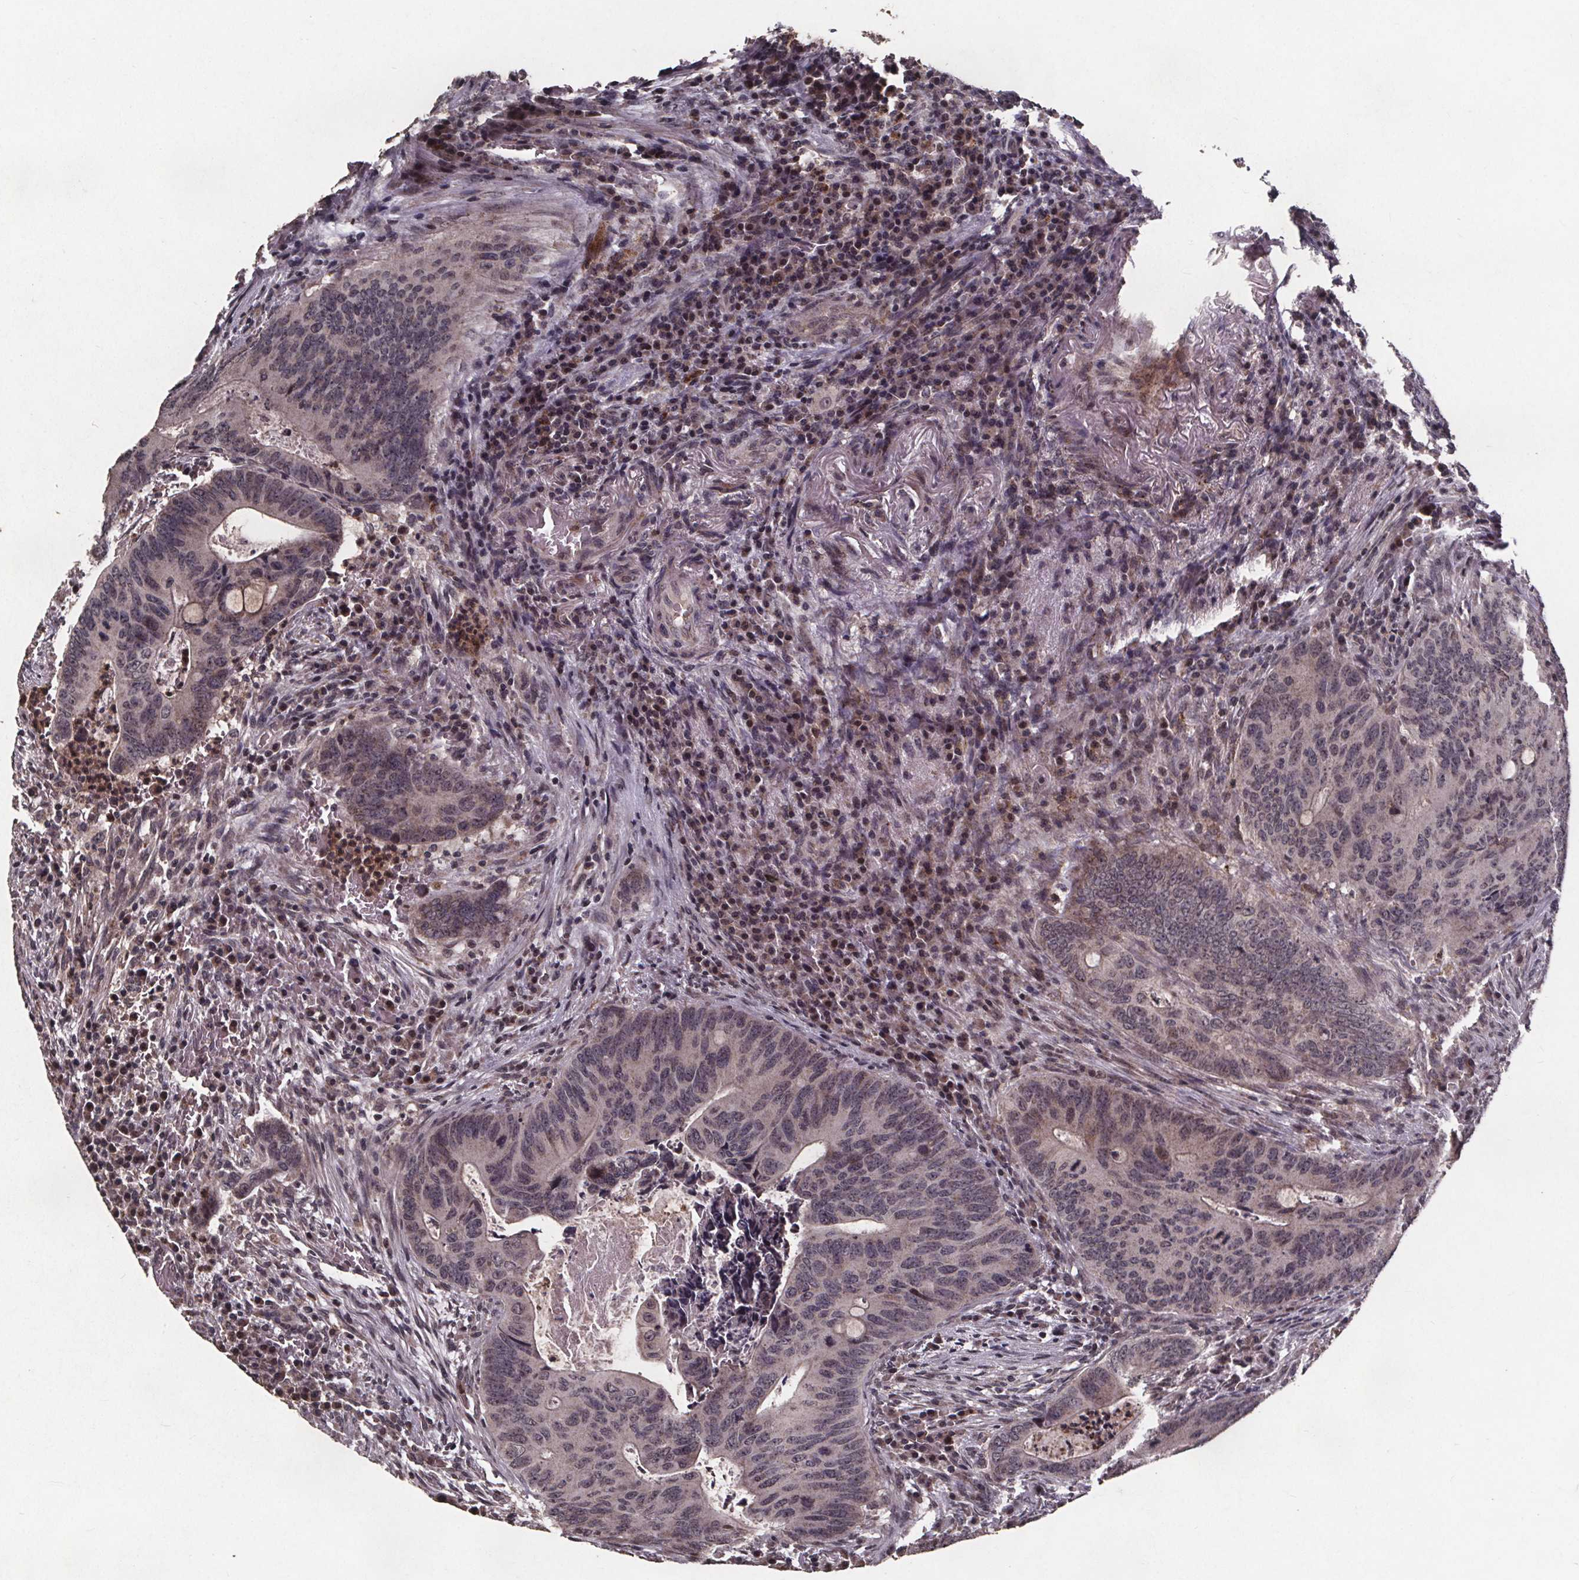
{"staining": {"intensity": "weak", "quantity": "<25%", "location": "cytoplasmic/membranous"}, "tissue": "colorectal cancer", "cell_type": "Tumor cells", "image_type": "cancer", "snomed": [{"axis": "morphology", "description": "Adenocarcinoma, NOS"}, {"axis": "topography", "description": "Colon"}], "caption": "DAB immunohistochemical staining of human colorectal cancer shows no significant staining in tumor cells.", "gene": "GPX3", "patient": {"sex": "female", "age": 74}}